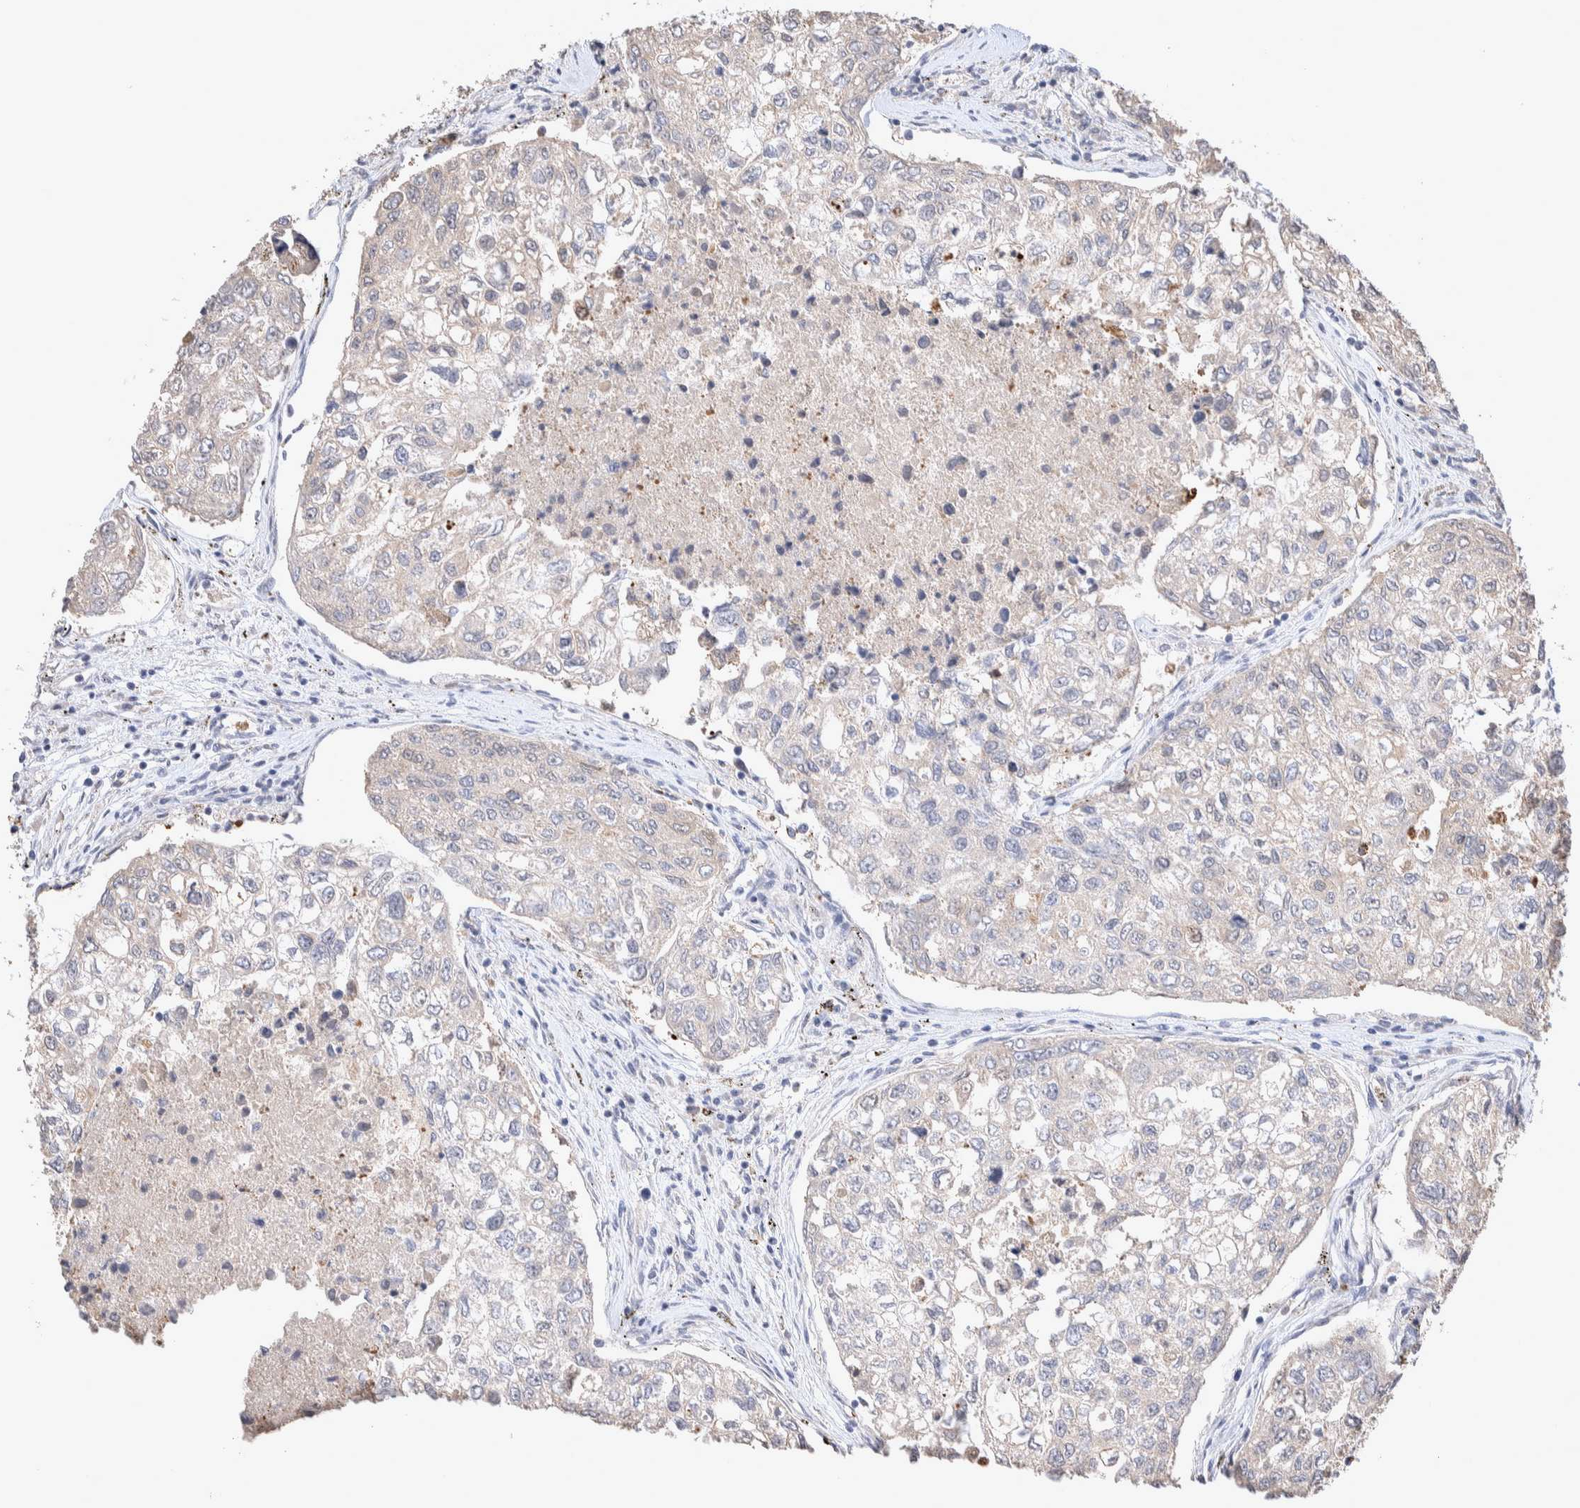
{"staining": {"intensity": "negative", "quantity": "none", "location": "none"}, "tissue": "urothelial cancer", "cell_type": "Tumor cells", "image_type": "cancer", "snomed": [{"axis": "morphology", "description": "Urothelial carcinoma, High grade"}, {"axis": "topography", "description": "Lymph node"}, {"axis": "topography", "description": "Urinary bladder"}], "caption": "Immunohistochemistry micrograph of human urothelial cancer stained for a protein (brown), which shows no staining in tumor cells. The staining is performed using DAB brown chromogen with nuclei counter-stained in using hematoxylin.", "gene": "FFAR2", "patient": {"sex": "male", "age": 51}}